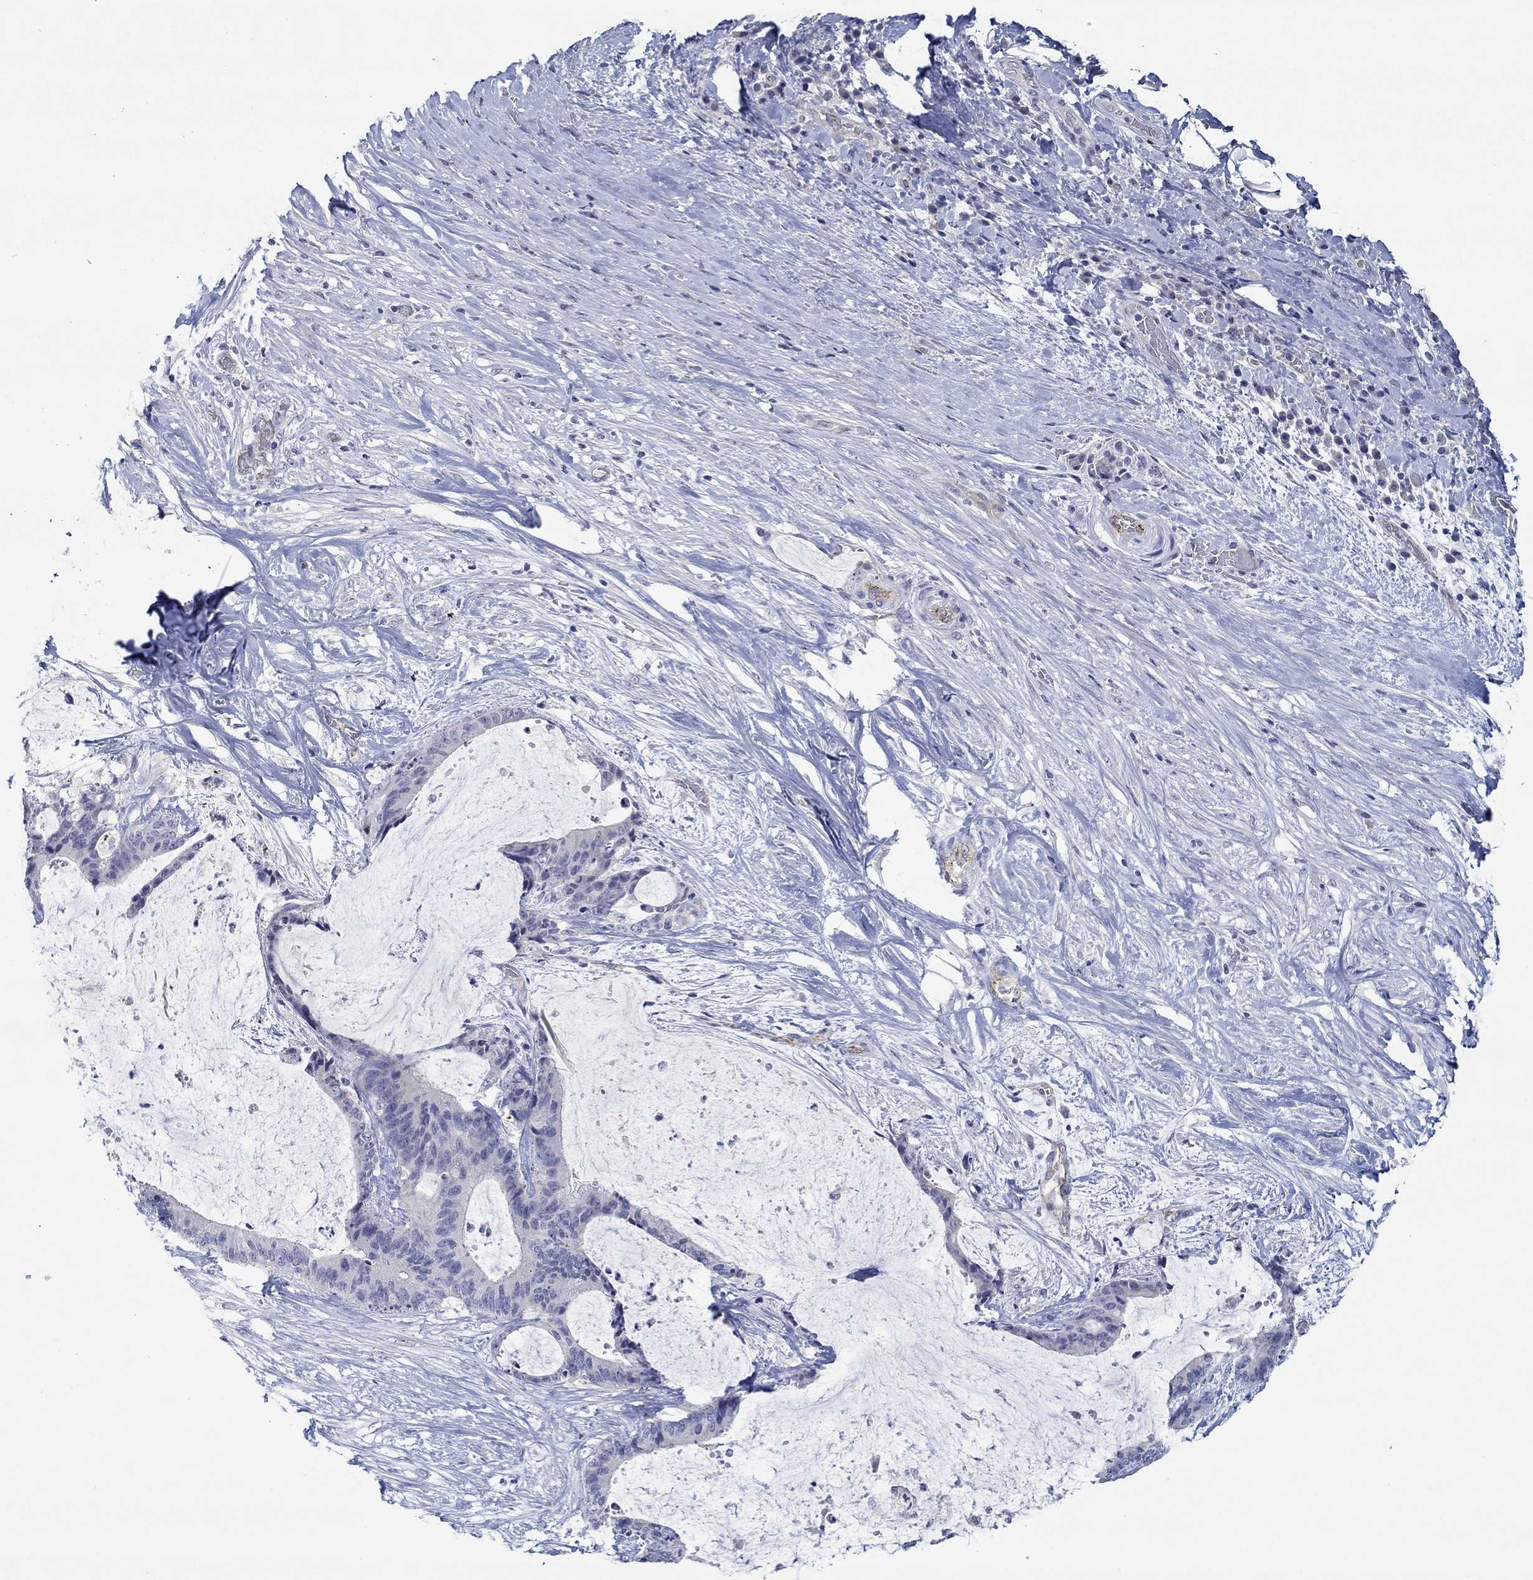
{"staining": {"intensity": "negative", "quantity": "none", "location": "none"}, "tissue": "liver cancer", "cell_type": "Tumor cells", "image_type": "cancer", "snomed": [{"axis": "morphology", "description": "Cholangiocarcinoma"}, {"axis": "topography", "description": "Liver"}], "caption": "Photomicrograph shows no significant protein positivity in tumor cells of liver cholangiocarcinoma.", "gene": "GJA5", "patient": {"sex": "female", "age": 73}}